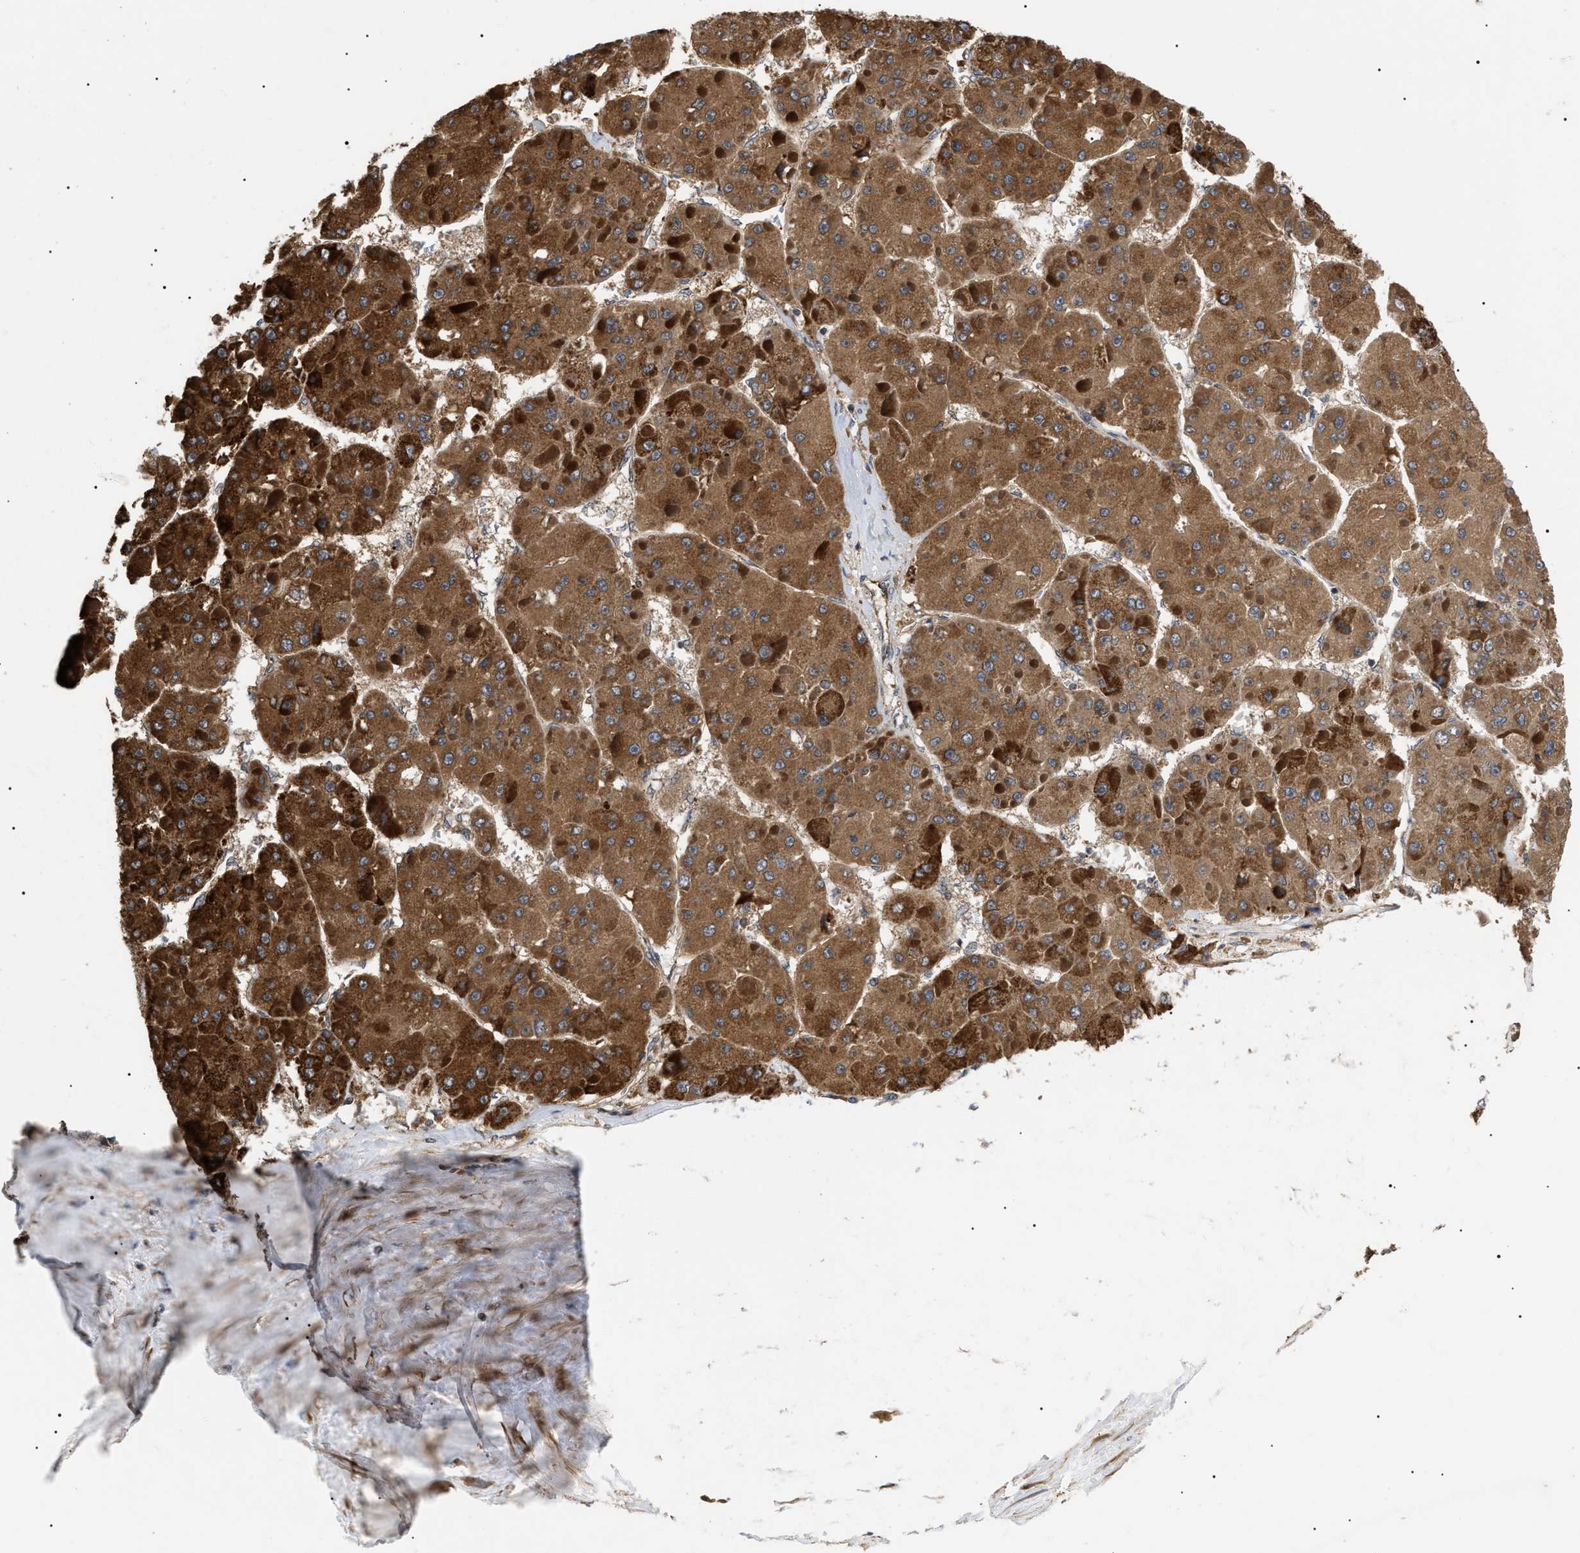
{"staining": {"intensity": "strong", "quantity": ">75%", "location": "cytoplasmic/membranous"}, "tissue": "liver cancer", "cell_type": "Tumor cells", "image_type": "cancer", "snomed": [{"axis": "morphology", "description": "Carcinoma, Hepatocellular, NOS"}, {"axis": "topography", "description": "Liver"}], "caption": "IHC histopathology image of hepatocellular carcinoma (liver) stained for a protein (brown), which exhibits high levels of strong cytoplasmic/membranous expression in about >75% of tumor cells.", "gene": "ASTL", "patient": {"sex": "female", "age": 73}}